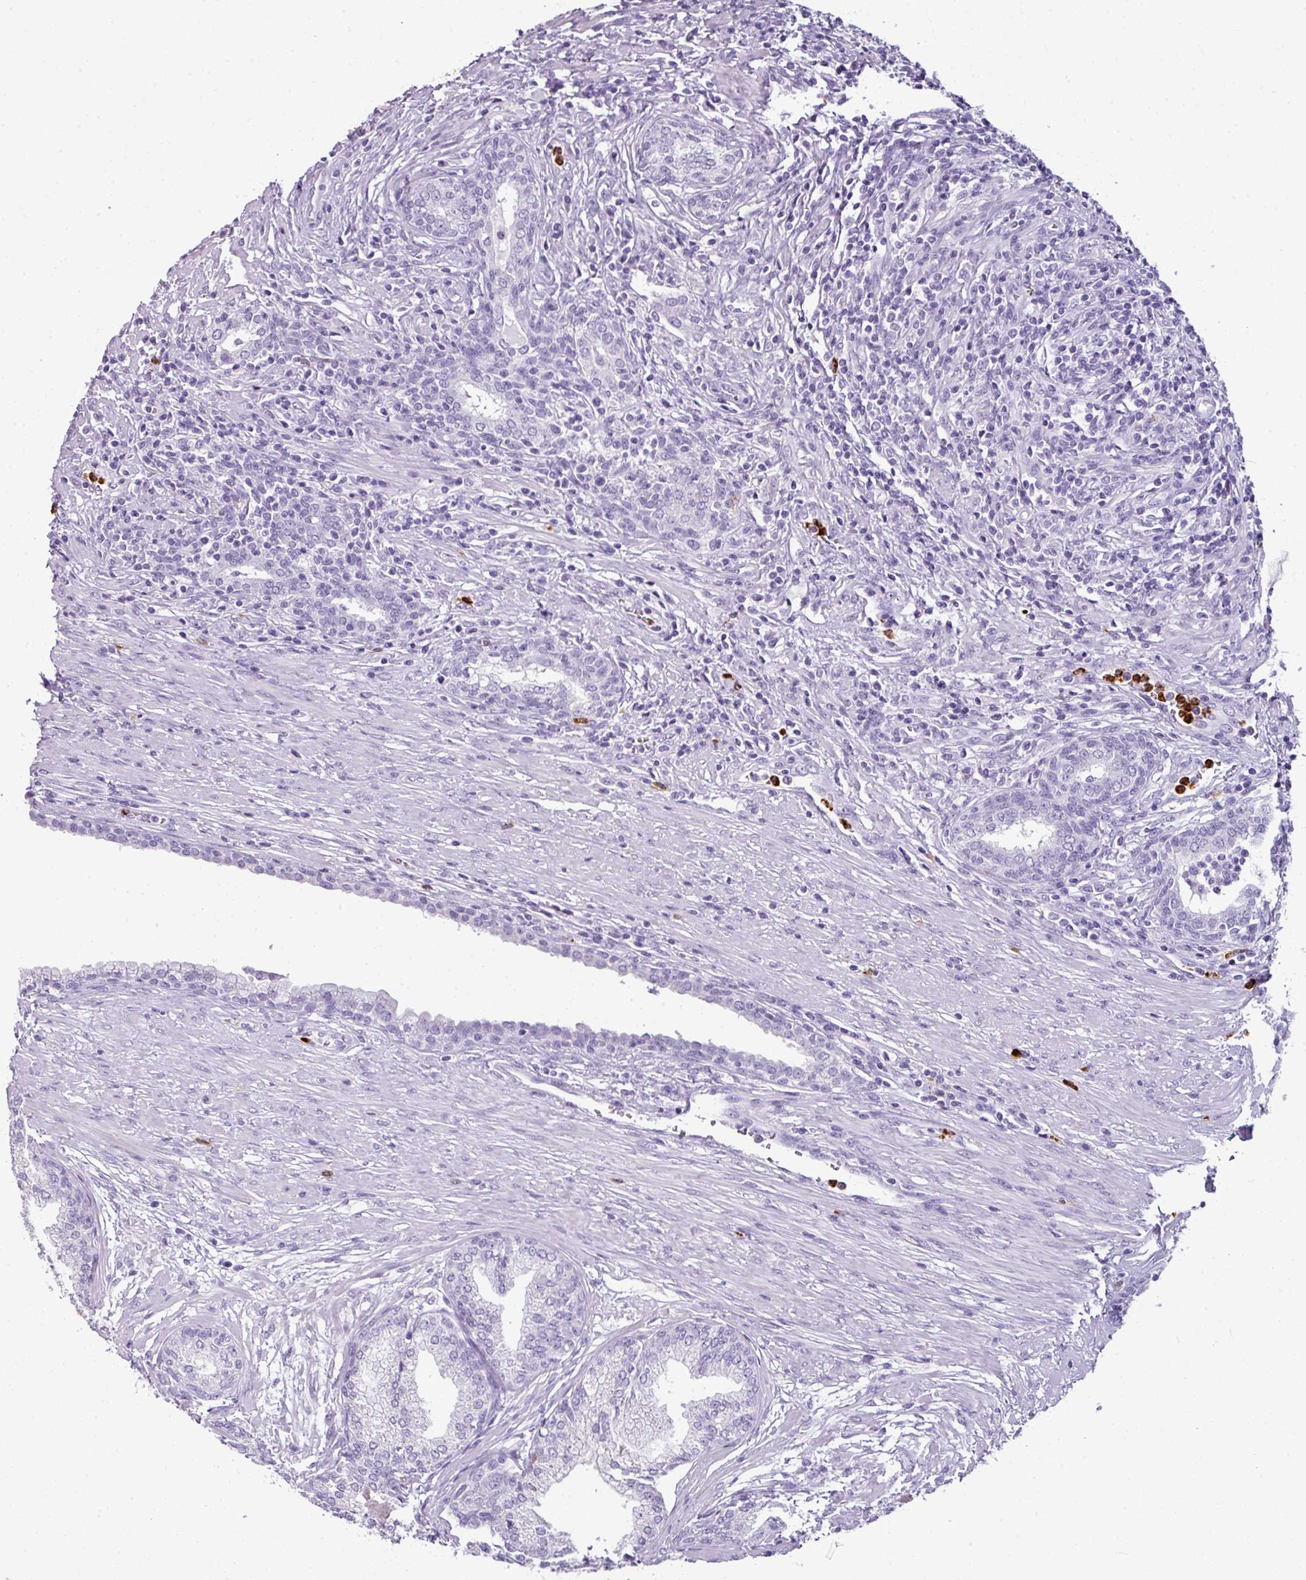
{"staining": {"intensity": "negative", "quantity": "none", "location": "none"}, "tissue": "prostate cancer", "cell_type": "Tumor cells", "image_type": "cancer", "snomed": [{"axis": "morphology", "description": "Adenocarcinoma, High grade"}, {"axis": "topography", "description": "Prostate"}], "caption": "A high-resolution image shows IHC staining of prostate cancer, which displays no significant positivity in tumor cells.", "gene": "CTSG", "patient": {"sex": "male", "age": 67}}